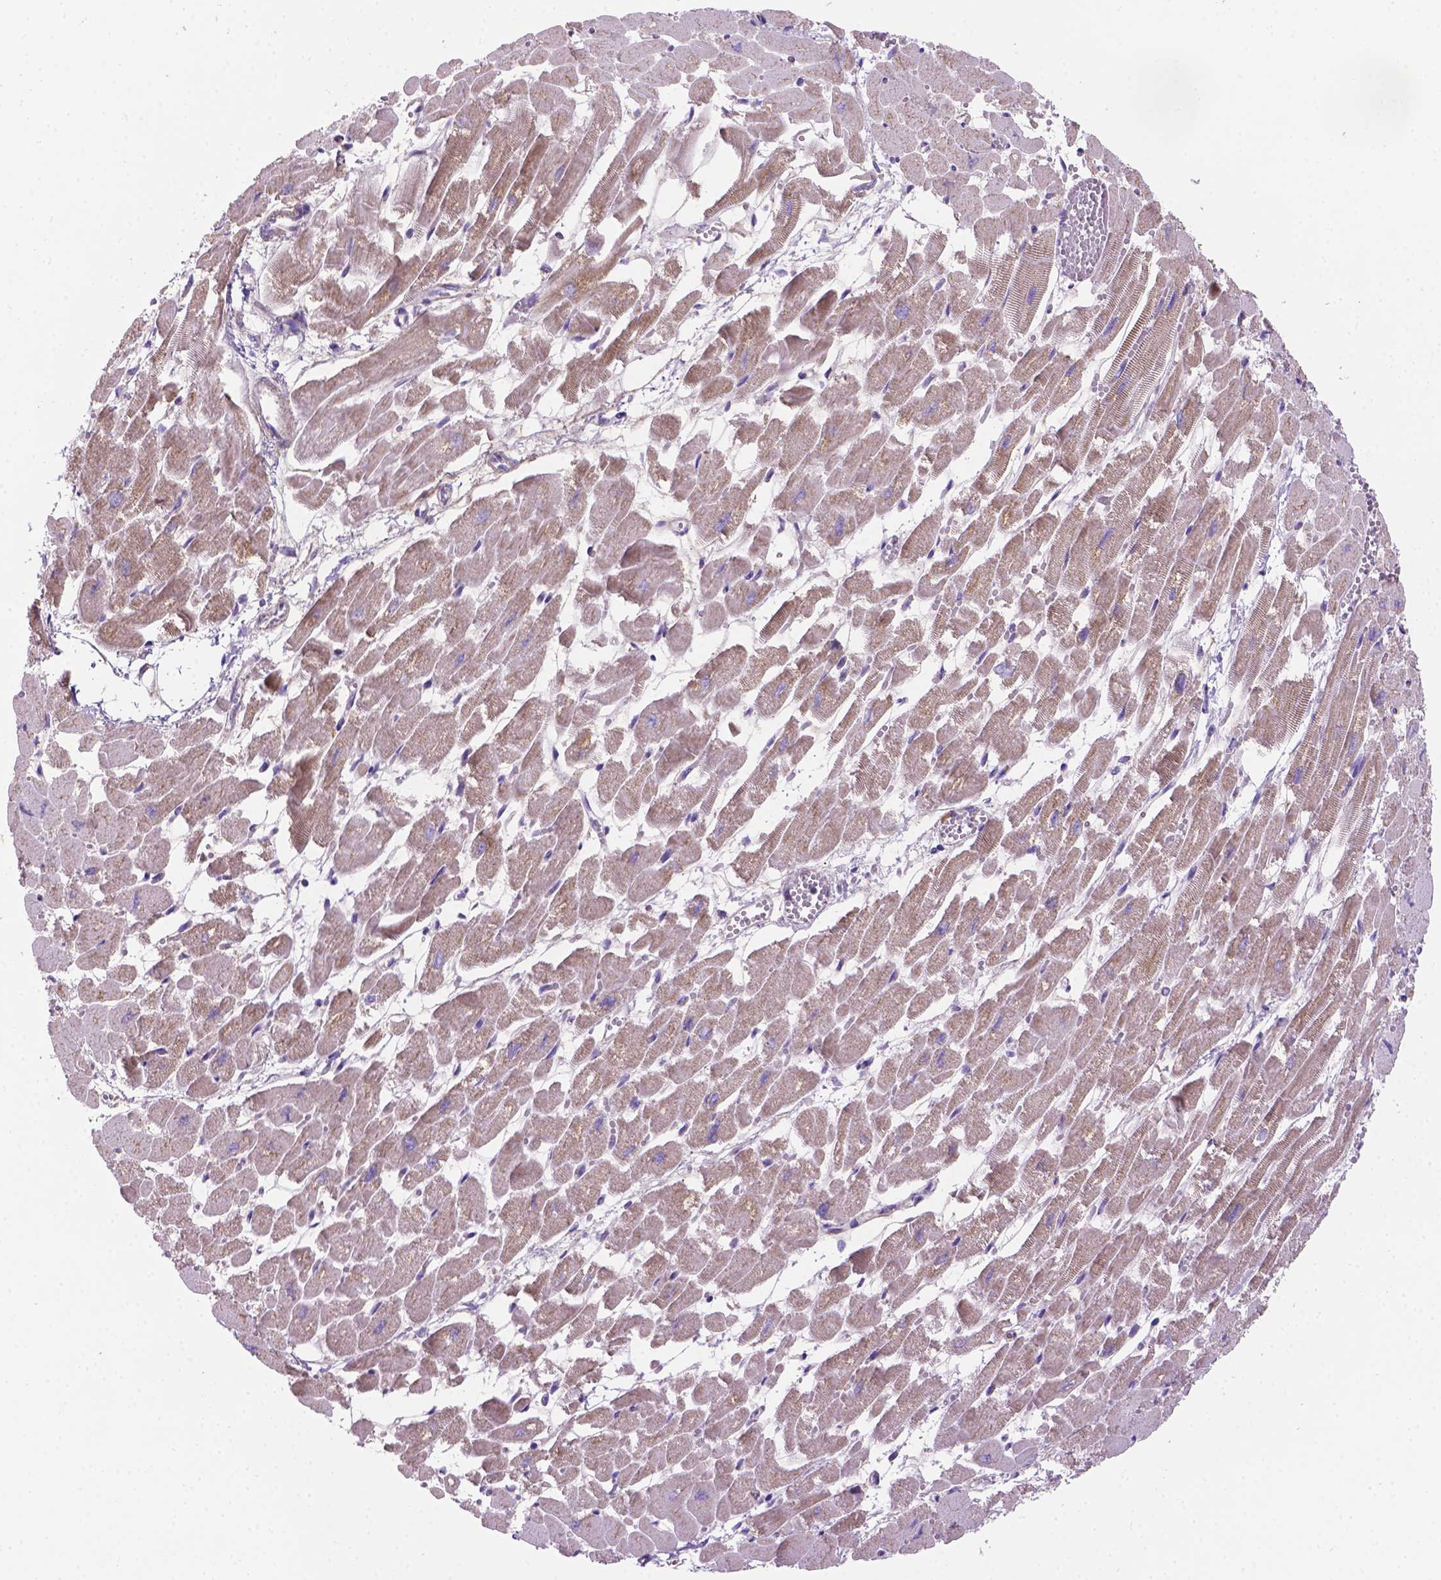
{"staining": {"intensity": "weak", "quantity": "25%-75%", "location": "cytoplasmic/membranous"}, "tissue": "heart muscle", "cell_type": "Cardiomyocytes", "image_type": "normal", "snomed": [{"axis": "morphology", "description": "Normal tissue, NOS"}, {"axis": "topography", "description": "Heart"}], "caption": "DAB (3,3'-diaminobenzidine) immunohistochemical staining of benign heart muscle demonstrates weak cytoplasmic/membranous protein staining in approximately 25%-75% of cardiomyocytes. (DAB (3,3'-diaminobenzidine) = brown stain, brightfield microscopy at high magnification).", "gene": "CSPG5", "patient": {"sex": "female", "age": 52}}